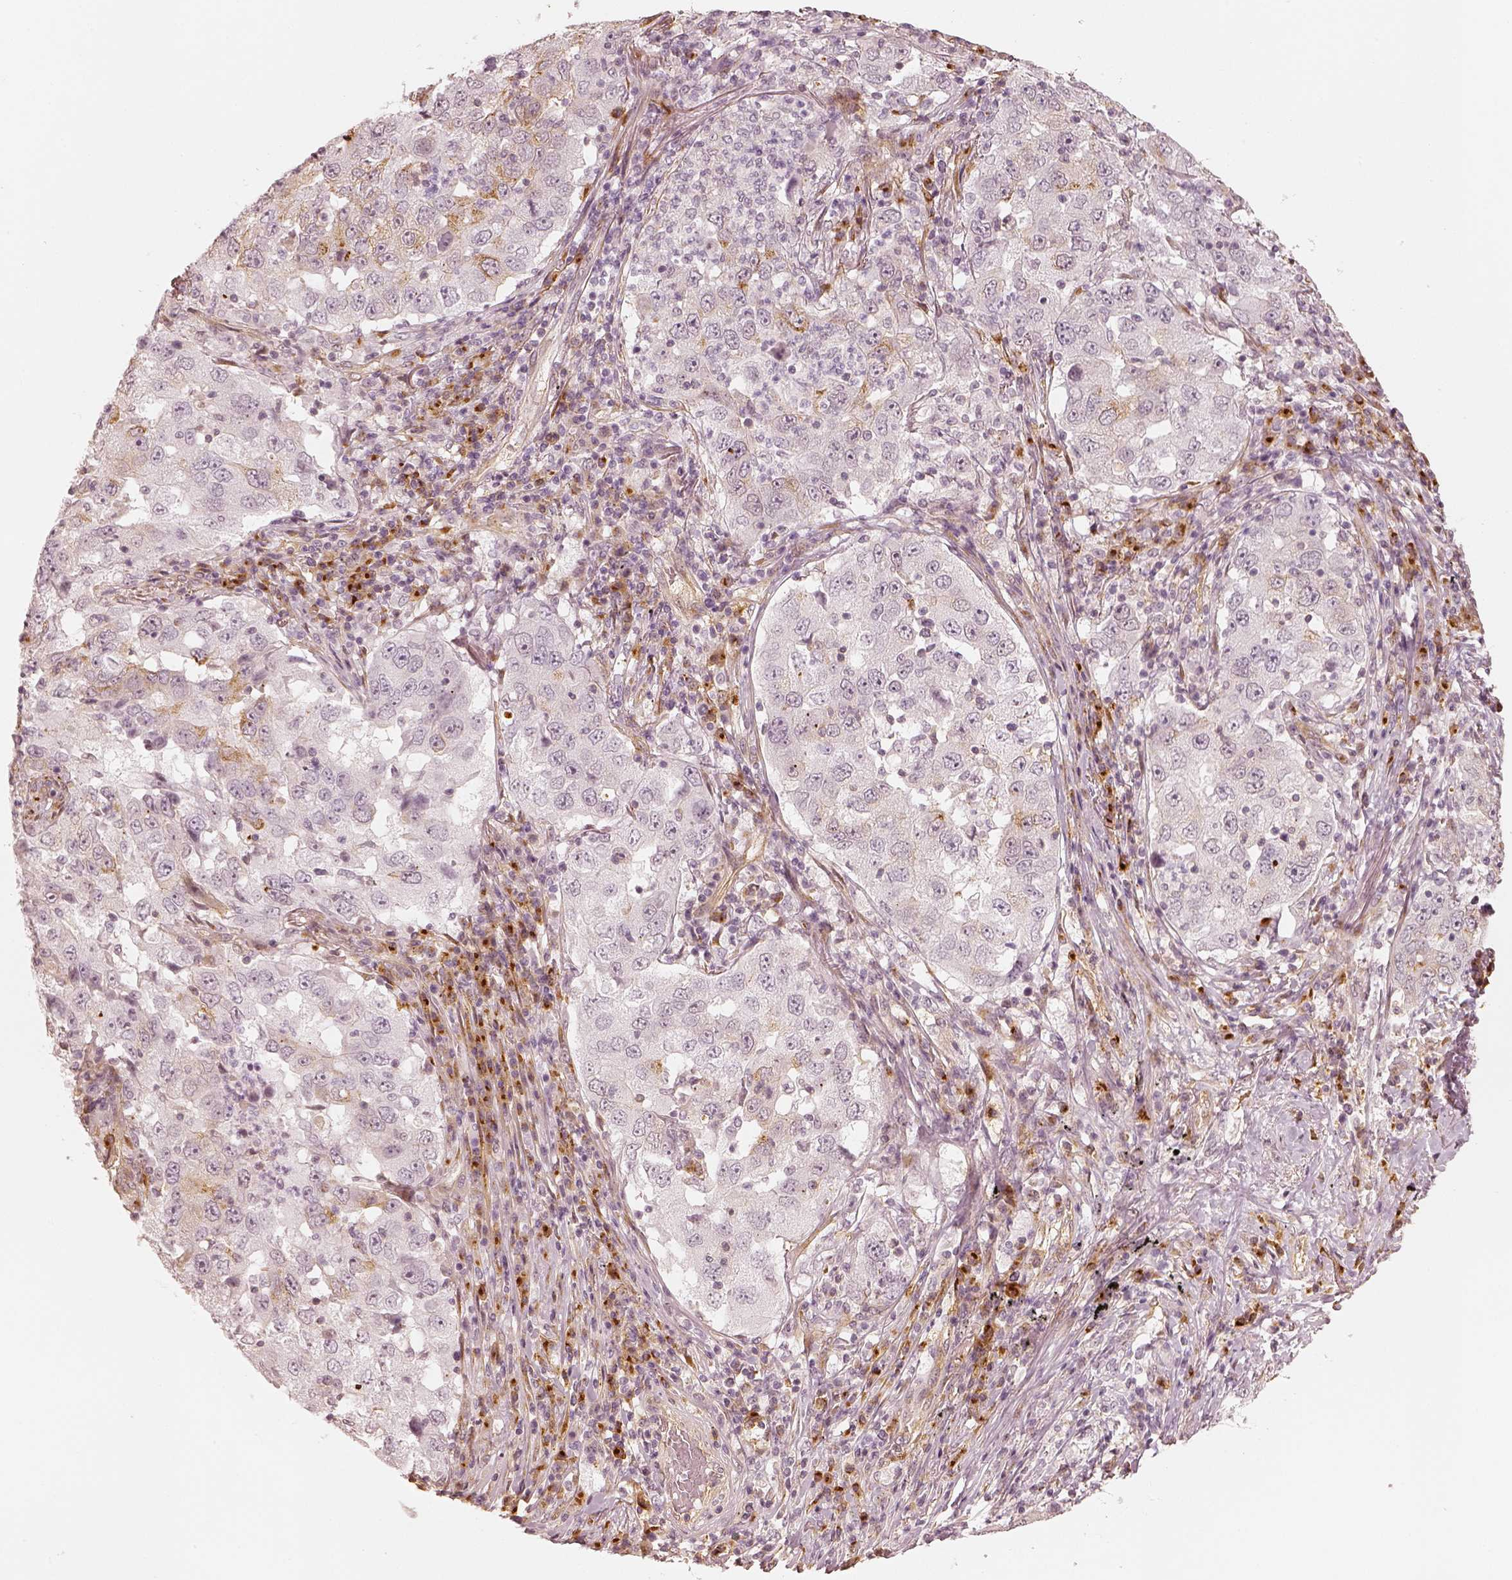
{"staining": {"intensity": "weak", "quantity": "<25%", "location": "cytoplasmic/membranous"}, "tissue": "lung cancer", "cell_type": "Tumor cells", "image_type": "cancer", "snomed": [{"axis": "morphology", "description": "Adenocarcinoma, NOS"}, {"axis": "topography", "description": "Lung"}], "caption": "IHC image of adenocarcinoma (lung) stained for a protein (brown), which exhibits no expression in tumor cells.", "gene": "GORASP2", "patient": {"sex": "male", "age": 73}}